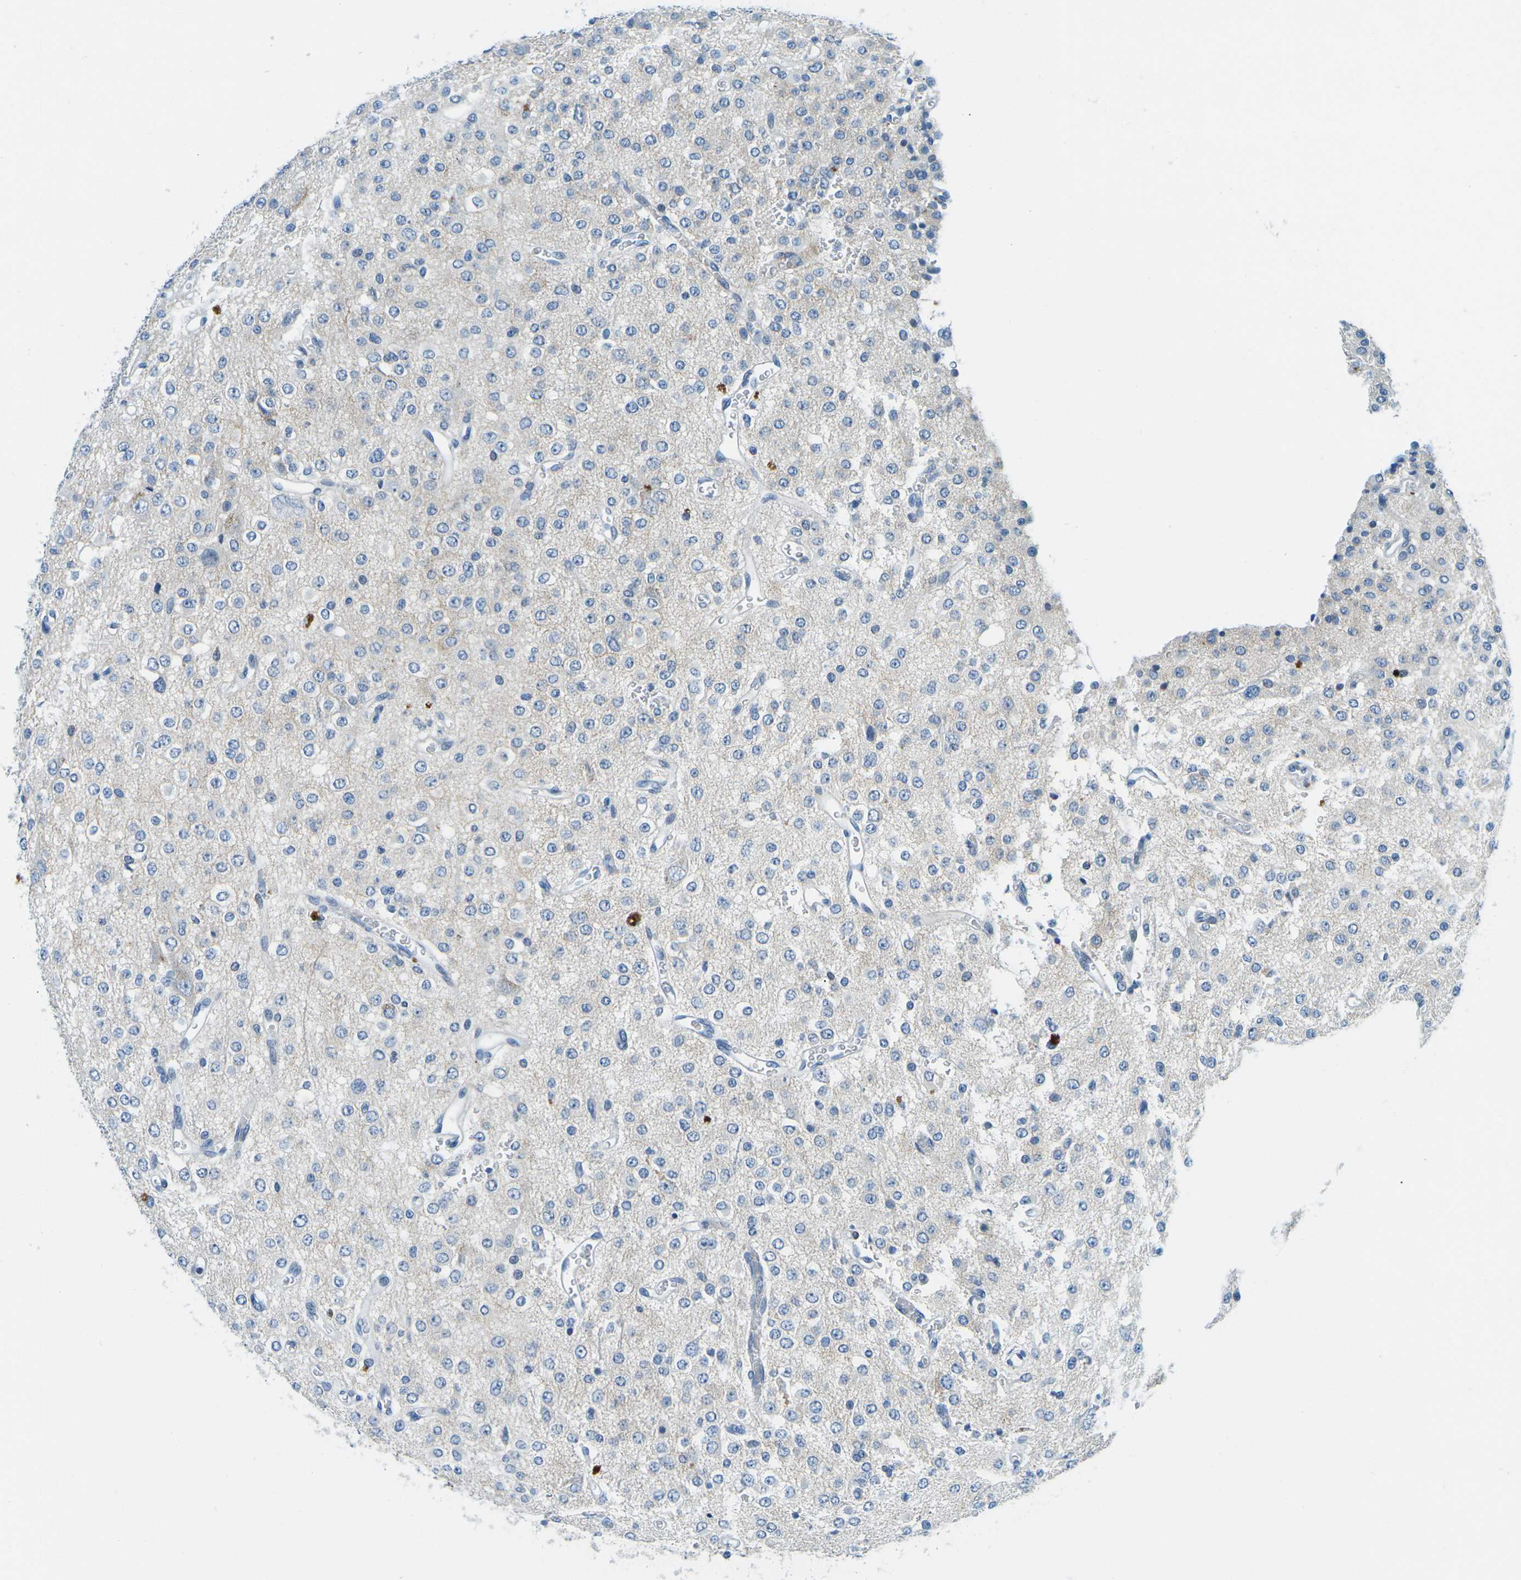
{"staining": {"intensity": "negative", "quantity": "none", "location": "none"}, "tissue": "glioma", "cell_type": "Tumor cells", "image_type": "cancer", "snomed": [{"axis": "morphology", "description": "Glioma, malignant, Low grade"}, {"axis": "topography", "description": "Brain"}], "caption": "Tumor cells are negative for protein expression in human malignant glioma (low-grade). Nuclei are stained in blue.", "gene": "CFB", "patient": {"sex": "male", "age": 38}}